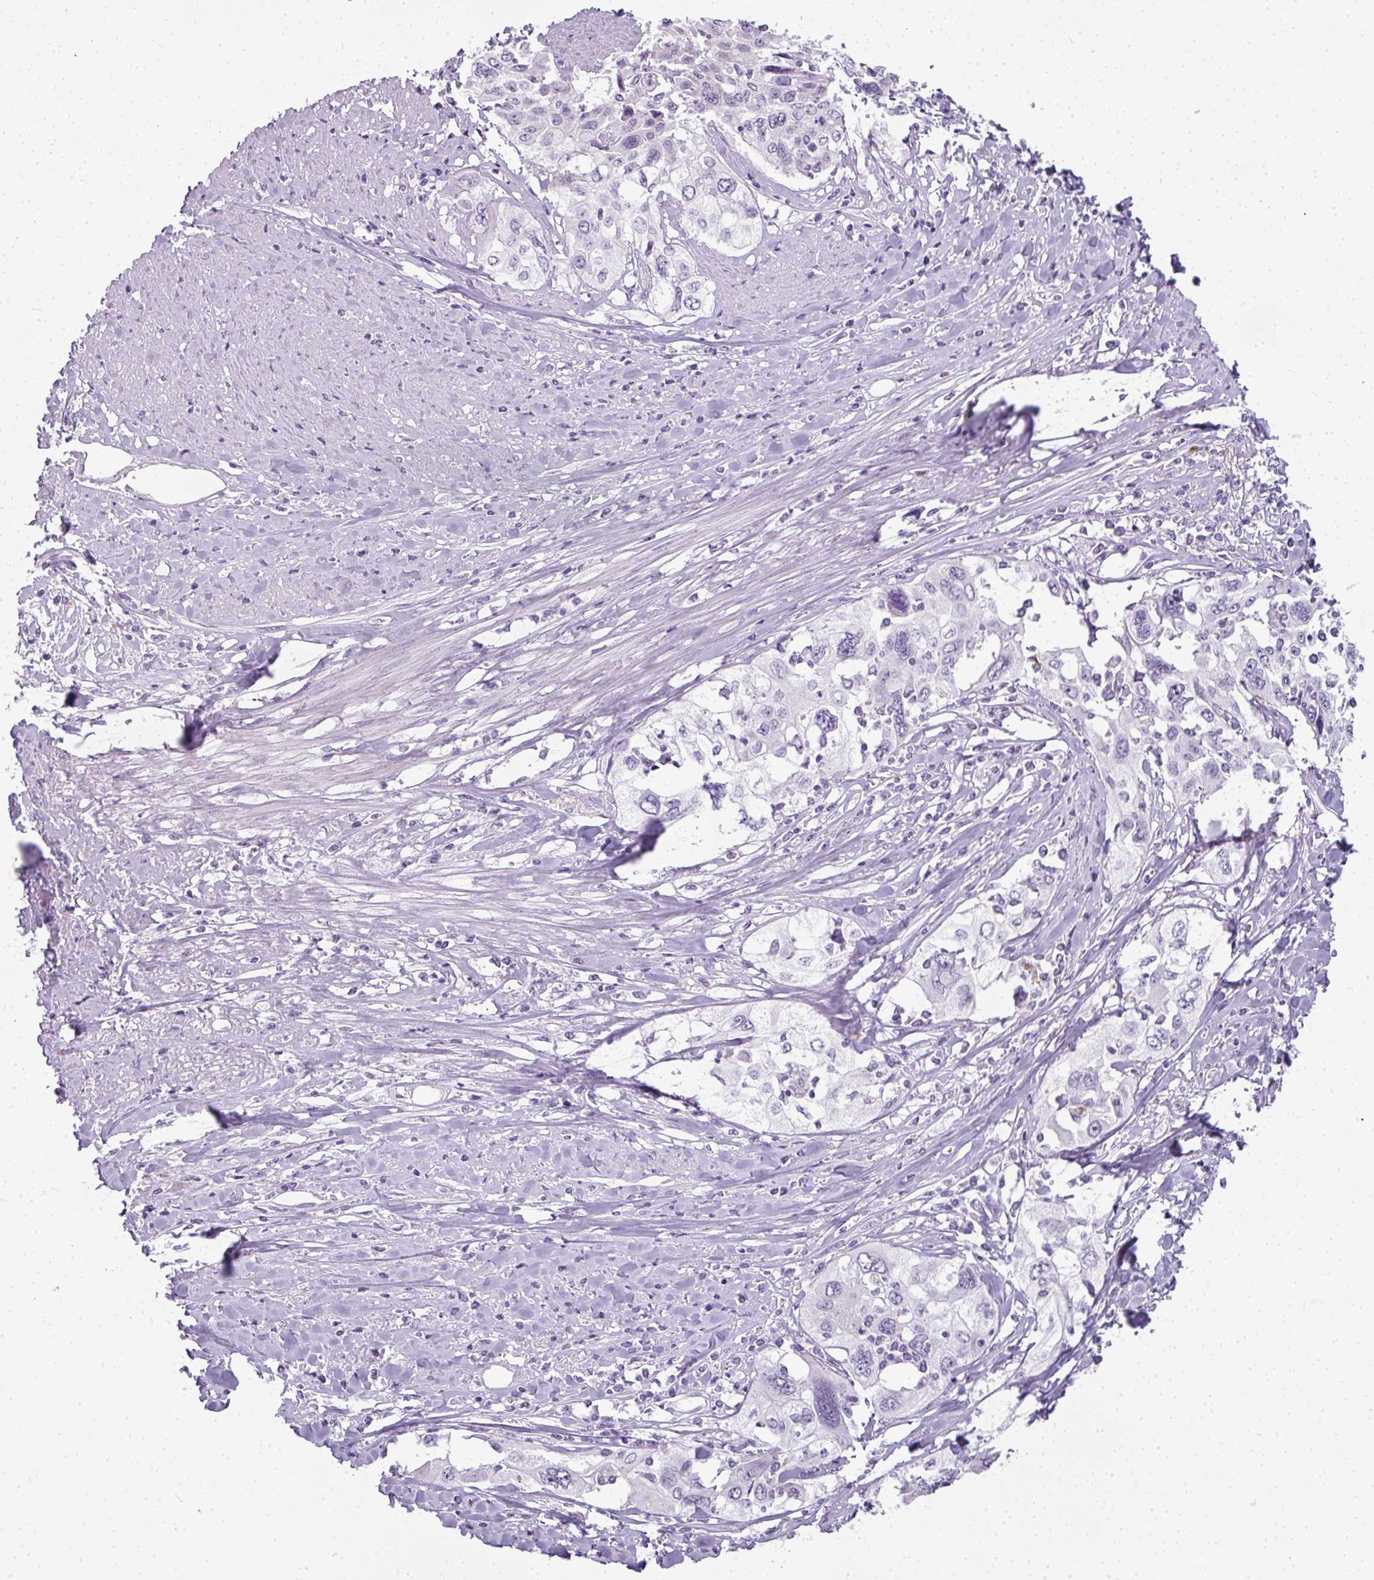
{"staining": {"intensity": "negative", "quantity": "none", "location": "none"}, "tissue": "cervical cancer", "cell_type": "Tumor cells", "image_type": "cancer", "snomed": [{"axis": "morphology", "description": "Squamous cell carcinoma, NOS"}, {"axis": "topography", "description": "Cervix"}], "caption": "An immunohistochemistry (IHC) histopathology image of squamous cell carcinoma (cervical) is shown. There is no staining in tumor cells of squamous cell carcinoma (cervical).", "gene": "RBMY1F", "patient": {"sex": "female", "age": 31}}